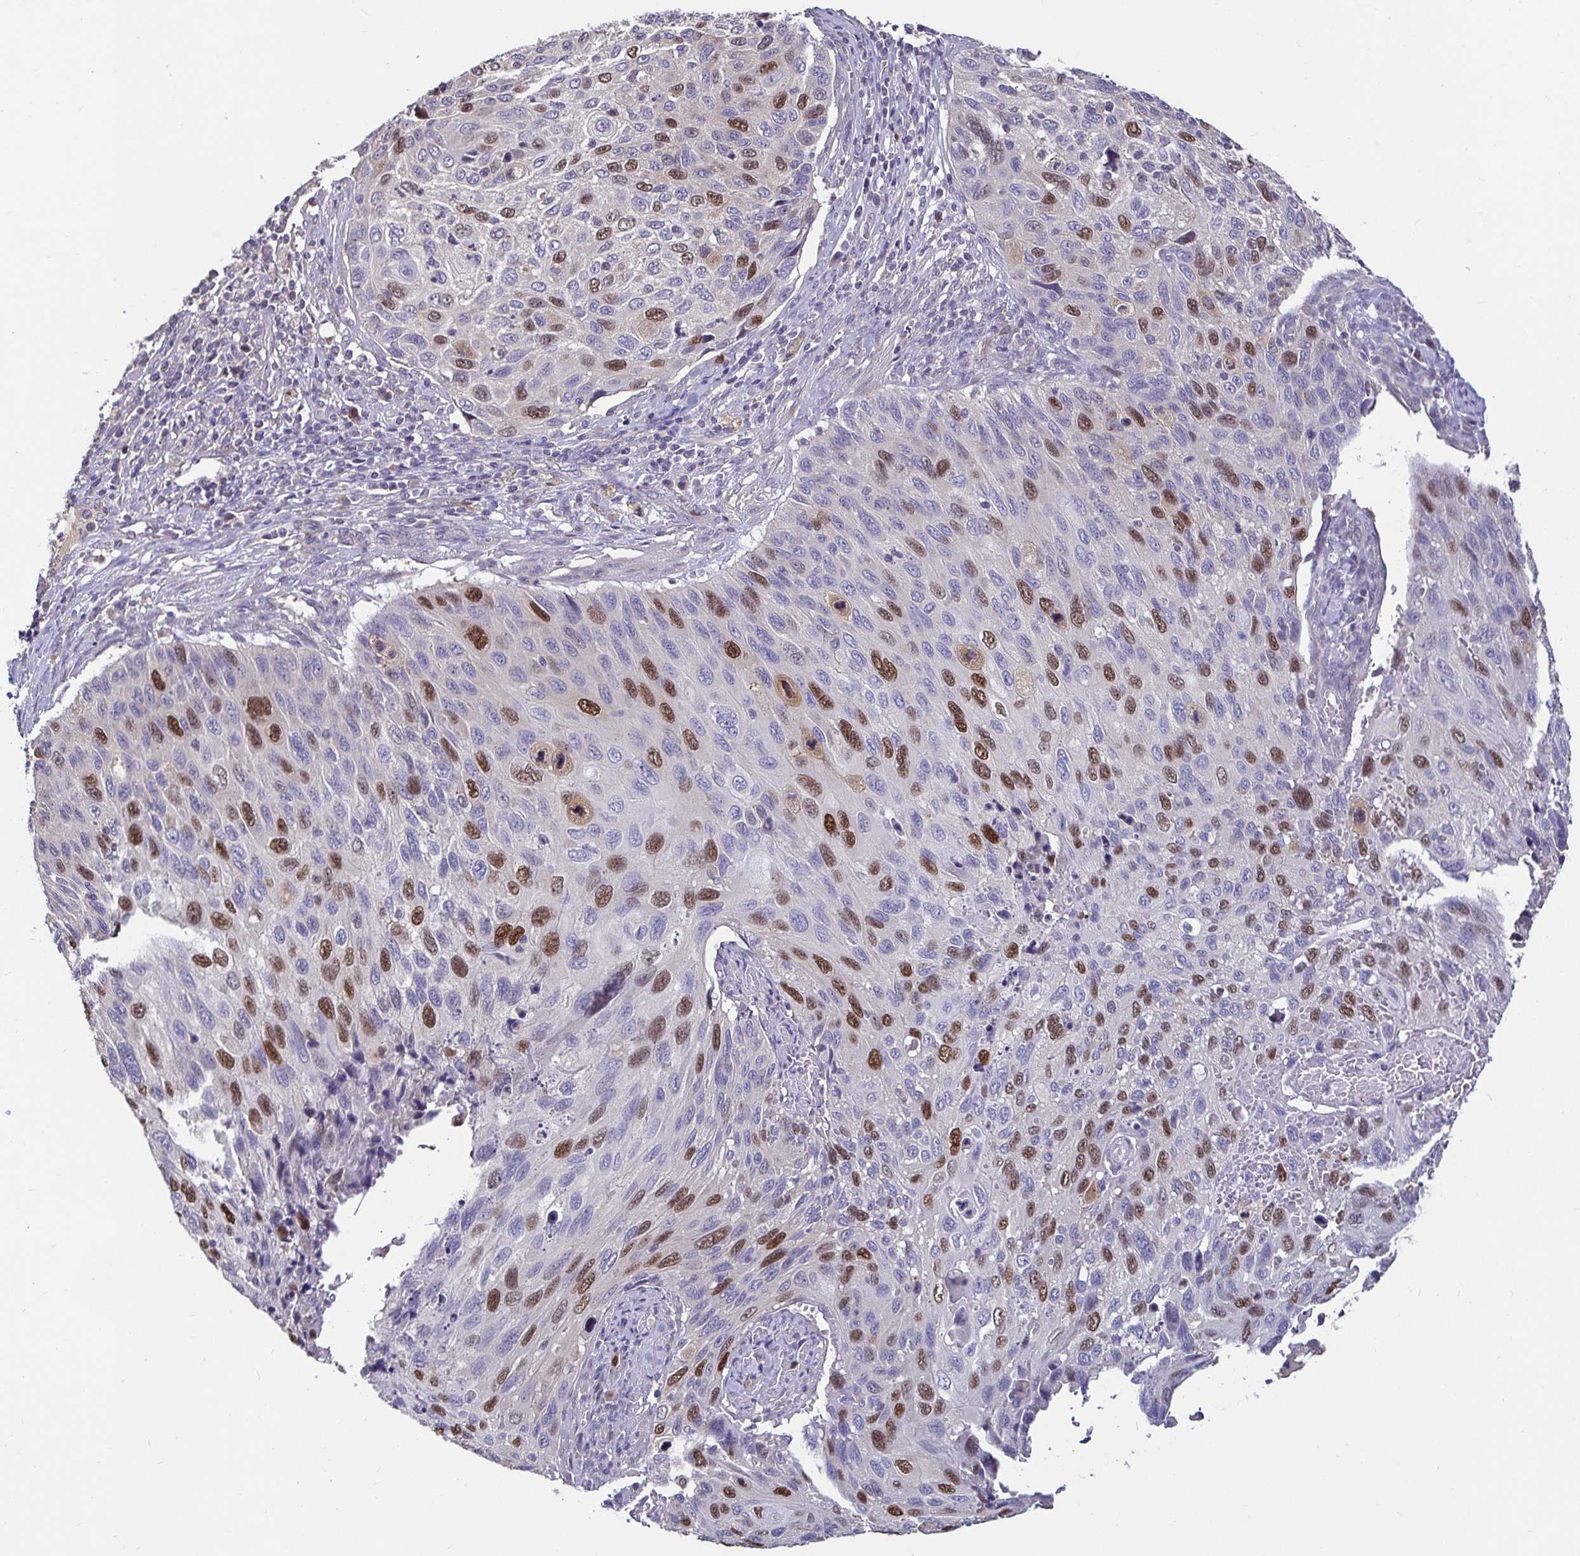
{"staining": {"intensity": "strong", "quantity": "<25%", "location": "nuclear"}, "tissue": "cervical cancer", "cell_type": "Tumor cells", "image_type": "cancer", "snomed": [{"axis": "morphology", "description": "Squamous cell carcinoma, NOS"}, {"axis": "topography", "description": "Cervix"}], "caption": "Squamous cell carcinoma (cervical) was stained to show a protein in brown. There is medium levels of strong nuclear positivity in about <25% of tumor cells.", "gene": "ANLN", "patient": {"sex": "female", "age": 70}}